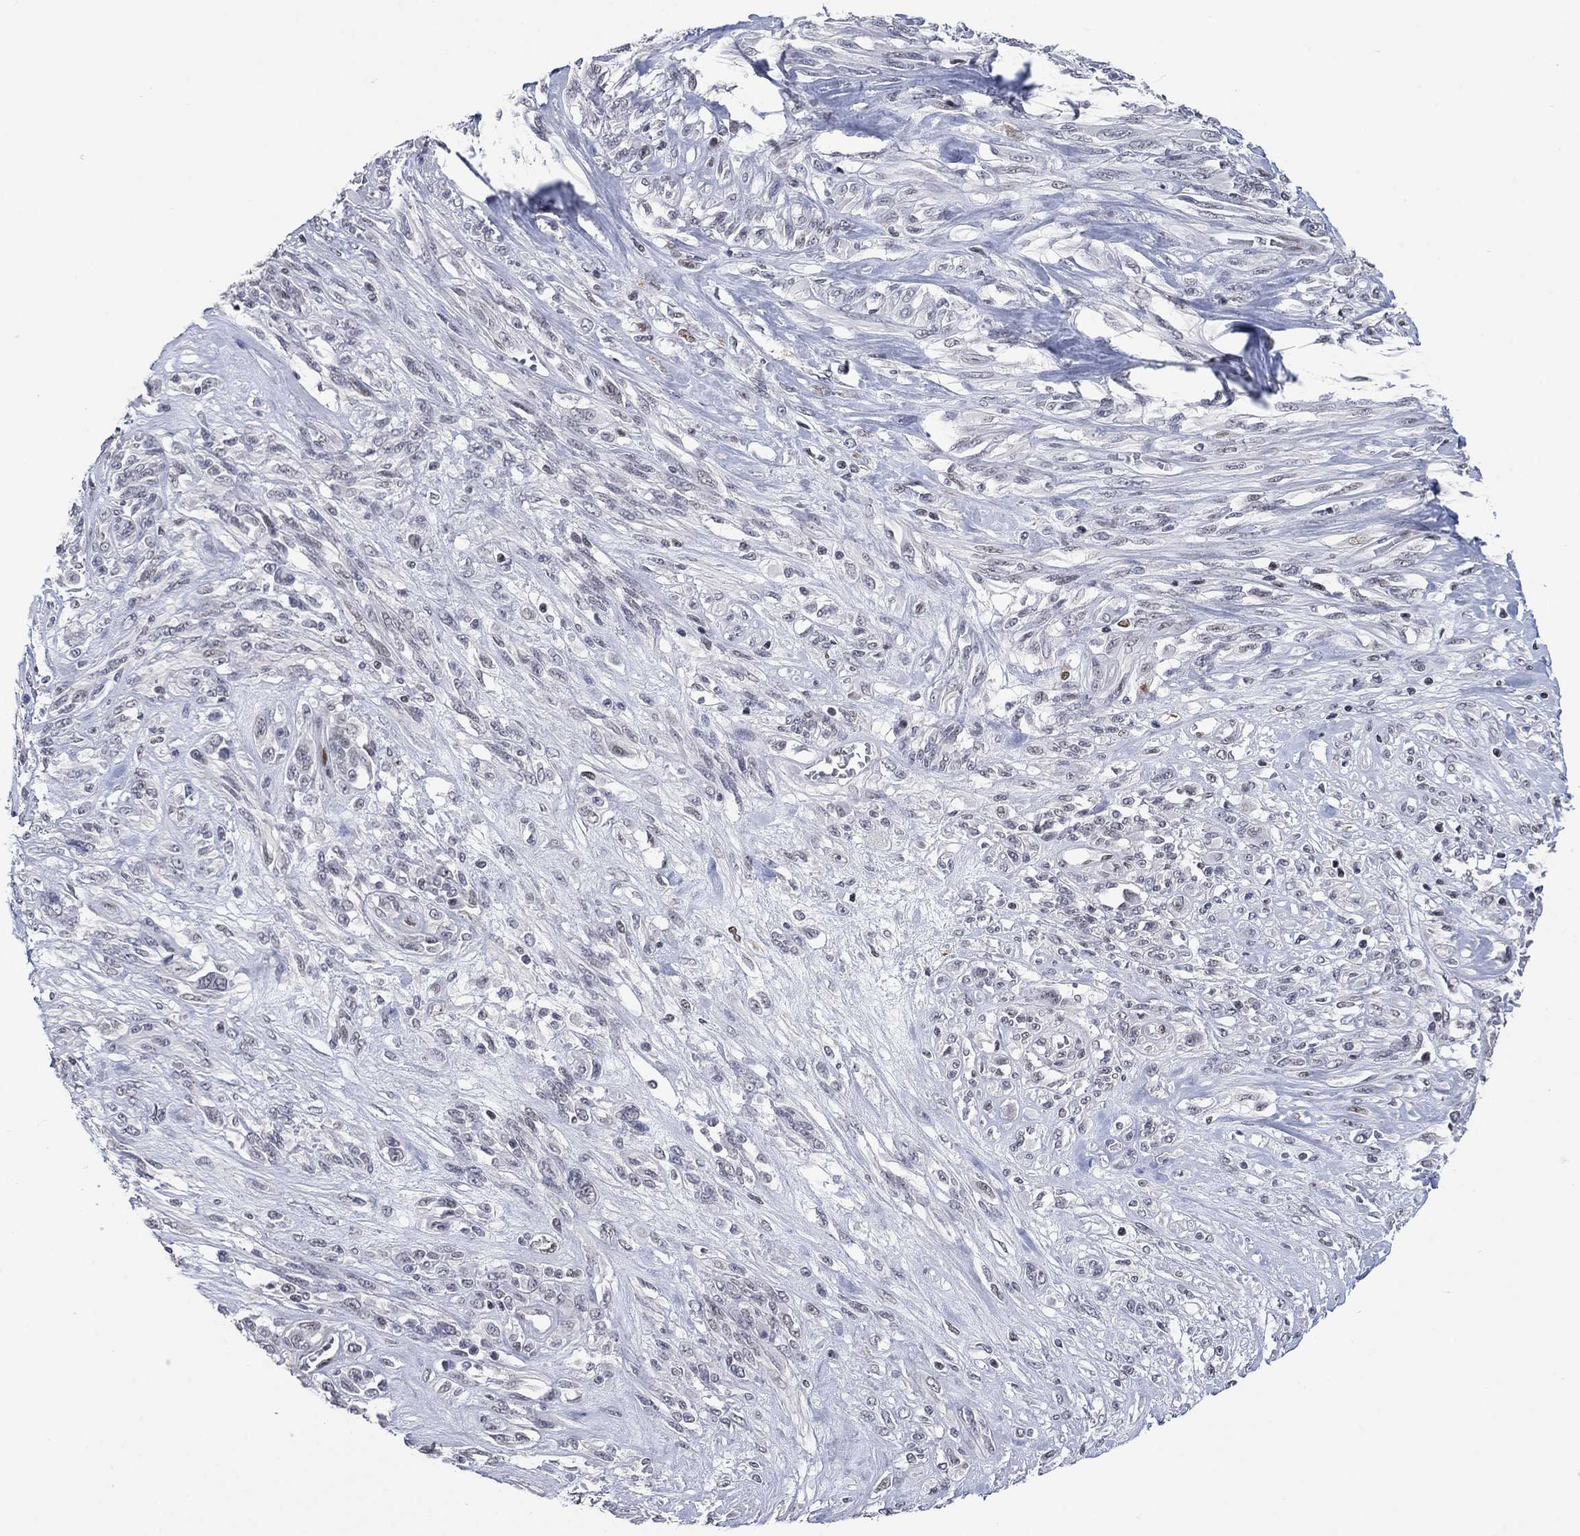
{"staining": {"intensity": "negative", "quantity": "none", "location": "none"}, "tissue": "melanoma", "cell_type": "Tumor cells", "image_type": "cancer", "snomed": [{"axis": "morphology", "description": "Malignant melanoma, NOS"}, {"axis": "topography", "description": "Skin"}], "caption": "Malignant melanoma was stained to show a protein in brown. There is no significant expression in tumor cells. The staining is performed using DAB (3,3'-diaminobenzidine) brown chromogen with nuclei counter-stained in using hematoxylin.", "gene": "HCFC1", "patient": {"sex": "female", "age": 91}}